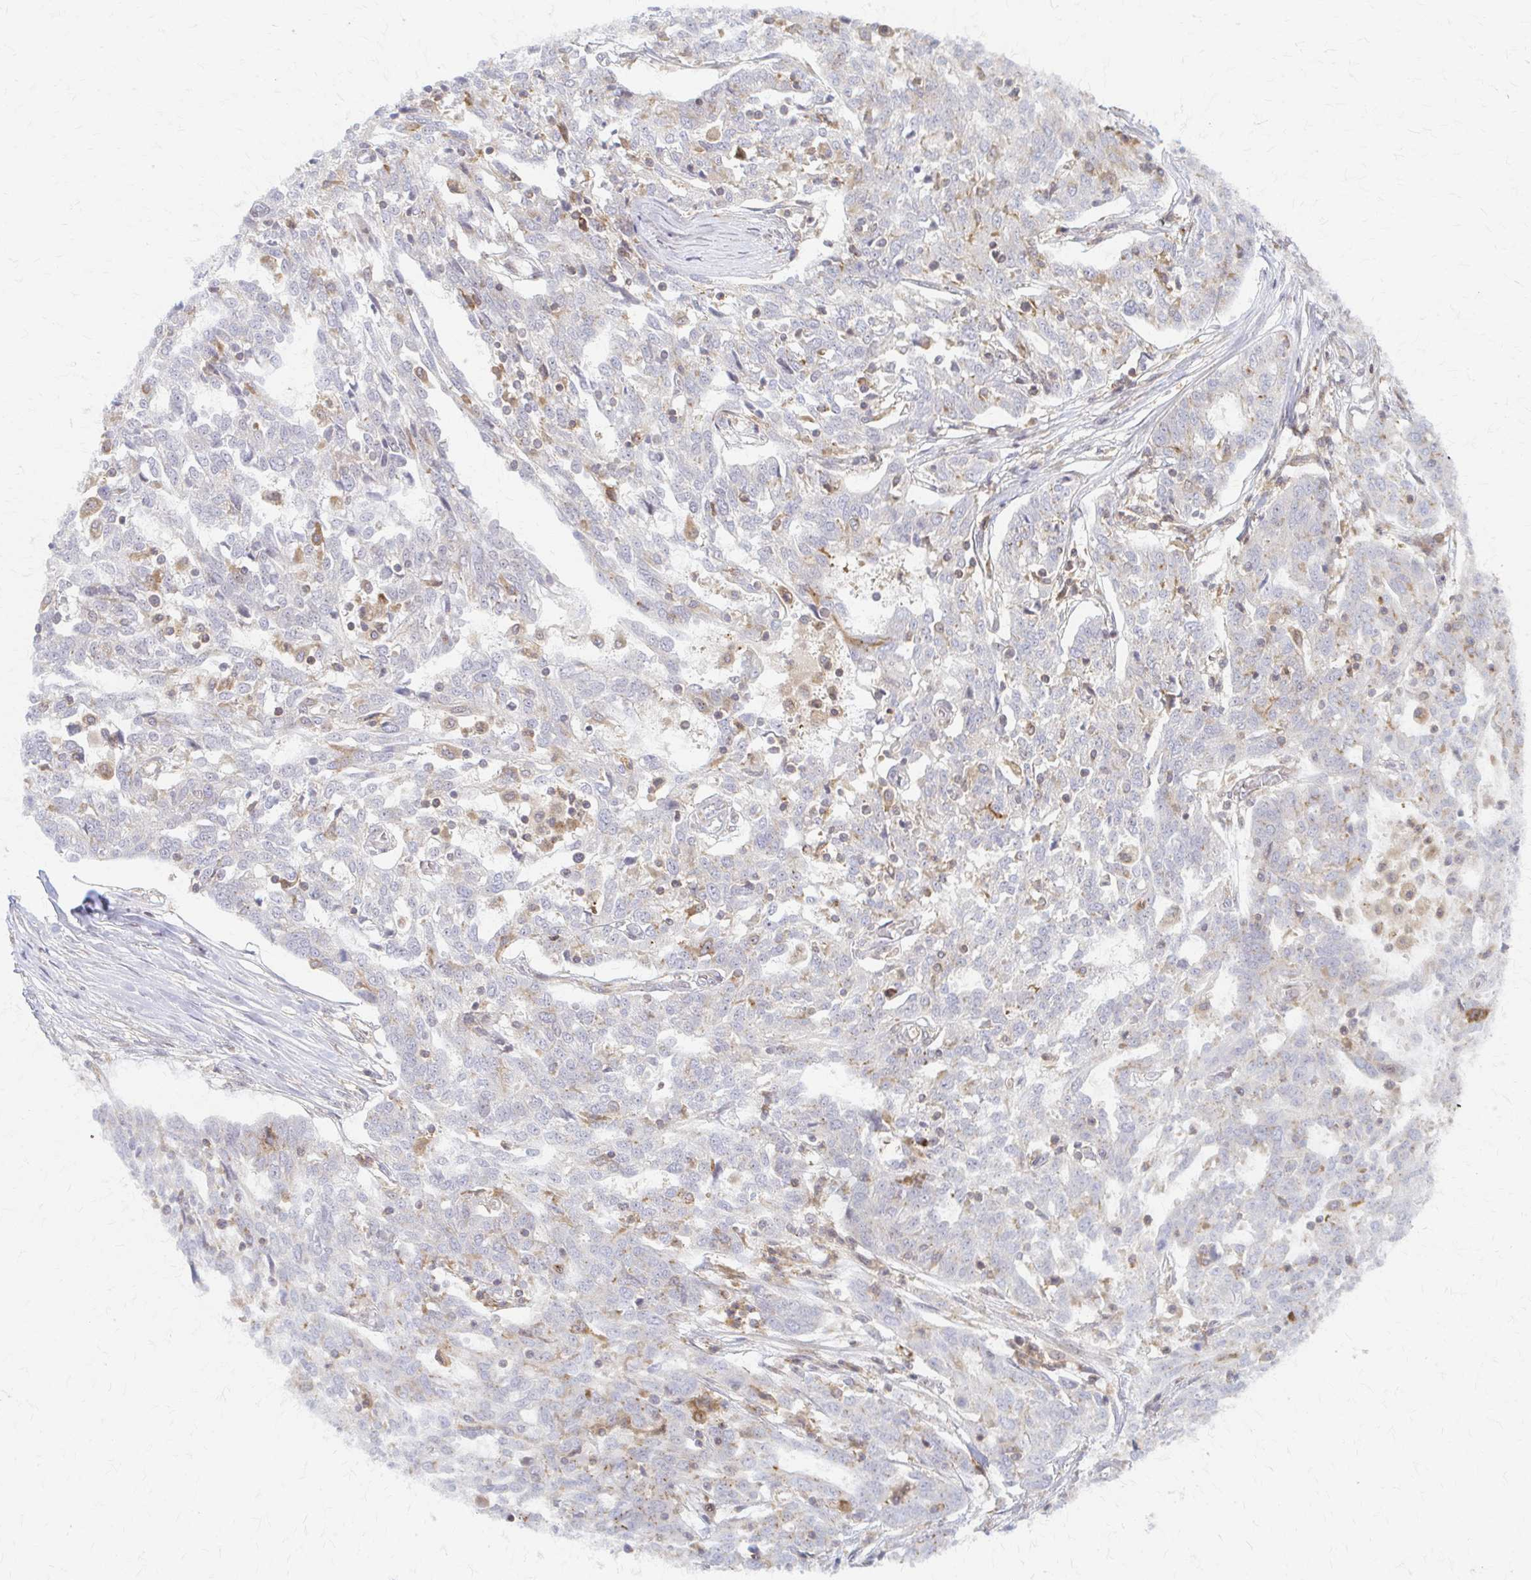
{"staining": {"intensity": "negative", "quantity": "none", "location": "none"}, "tissue": "ovarian cancer", "cell_type": "Tumor cells", "image_type": "cancer", "snomed": [{"axis": "morphology", "description": "Cystadenocarcinoma, serous, NOS"}, {"axis": "topography", "description": "Ovary"}], "caption": "The histopathology image exhibits no significant positivity in tumor cells of ovarian cancer (serous cystadenocarcinoma).", "gene": "ARHGAP35", "patient": {"sex": "female", "age": 67}}